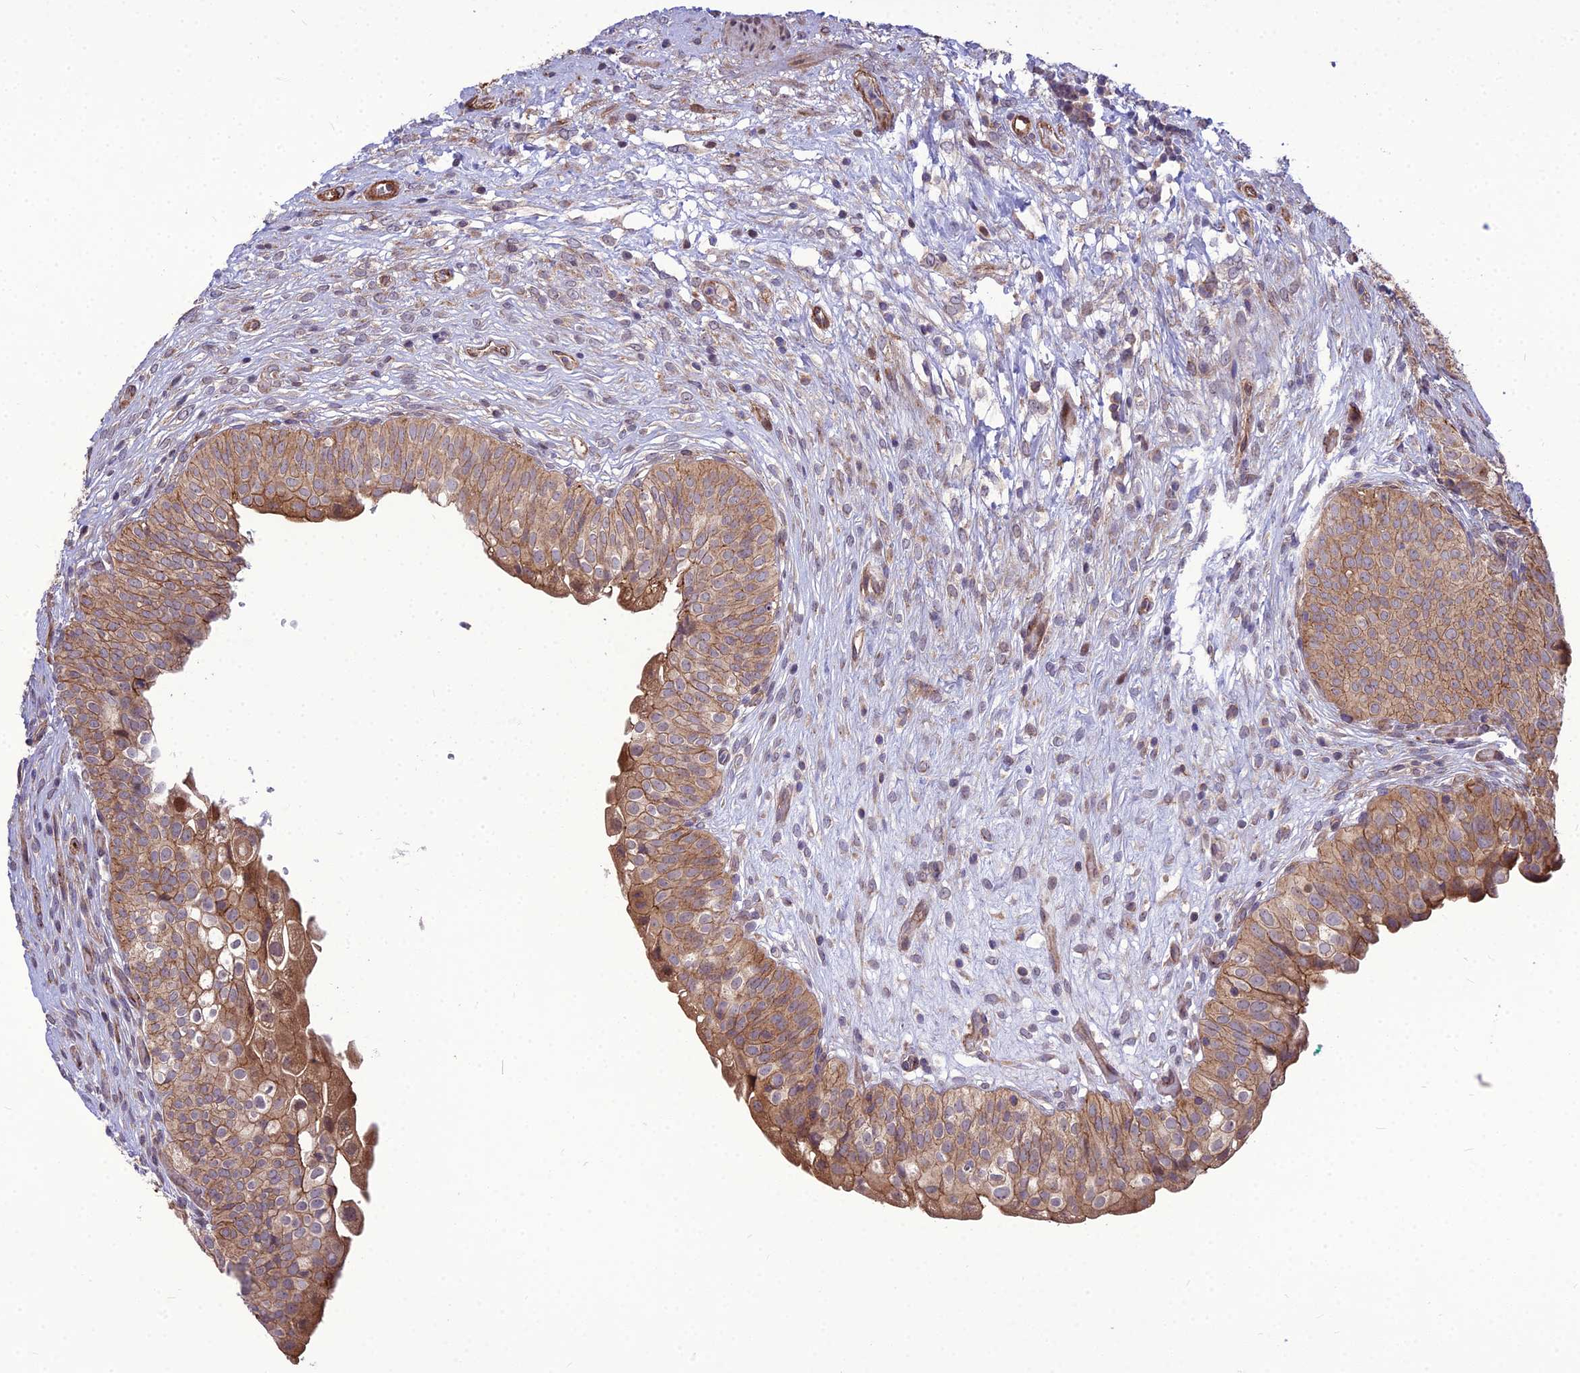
{"staining": {"intensity": "moderate", "quantity": ">75%", "location": "cytoplasmic/membranous"}, "tissue": "urinary bladder", "cell_type": "Urothelial cells", "image_type": "normal", "snomed": [{"axis": "morphology", "description": "Normal tissue, NOS"}, {"axis": "topography", "description": "Urinary bladder"}], "caption": "Moderate cytoplasmic/membranous staining for a protein is present in about >75% of urothelial cells of normal urinary bladder using IHC.", "gene": "TSPYL2", "patient": {"sex": "male", "age": 55}}